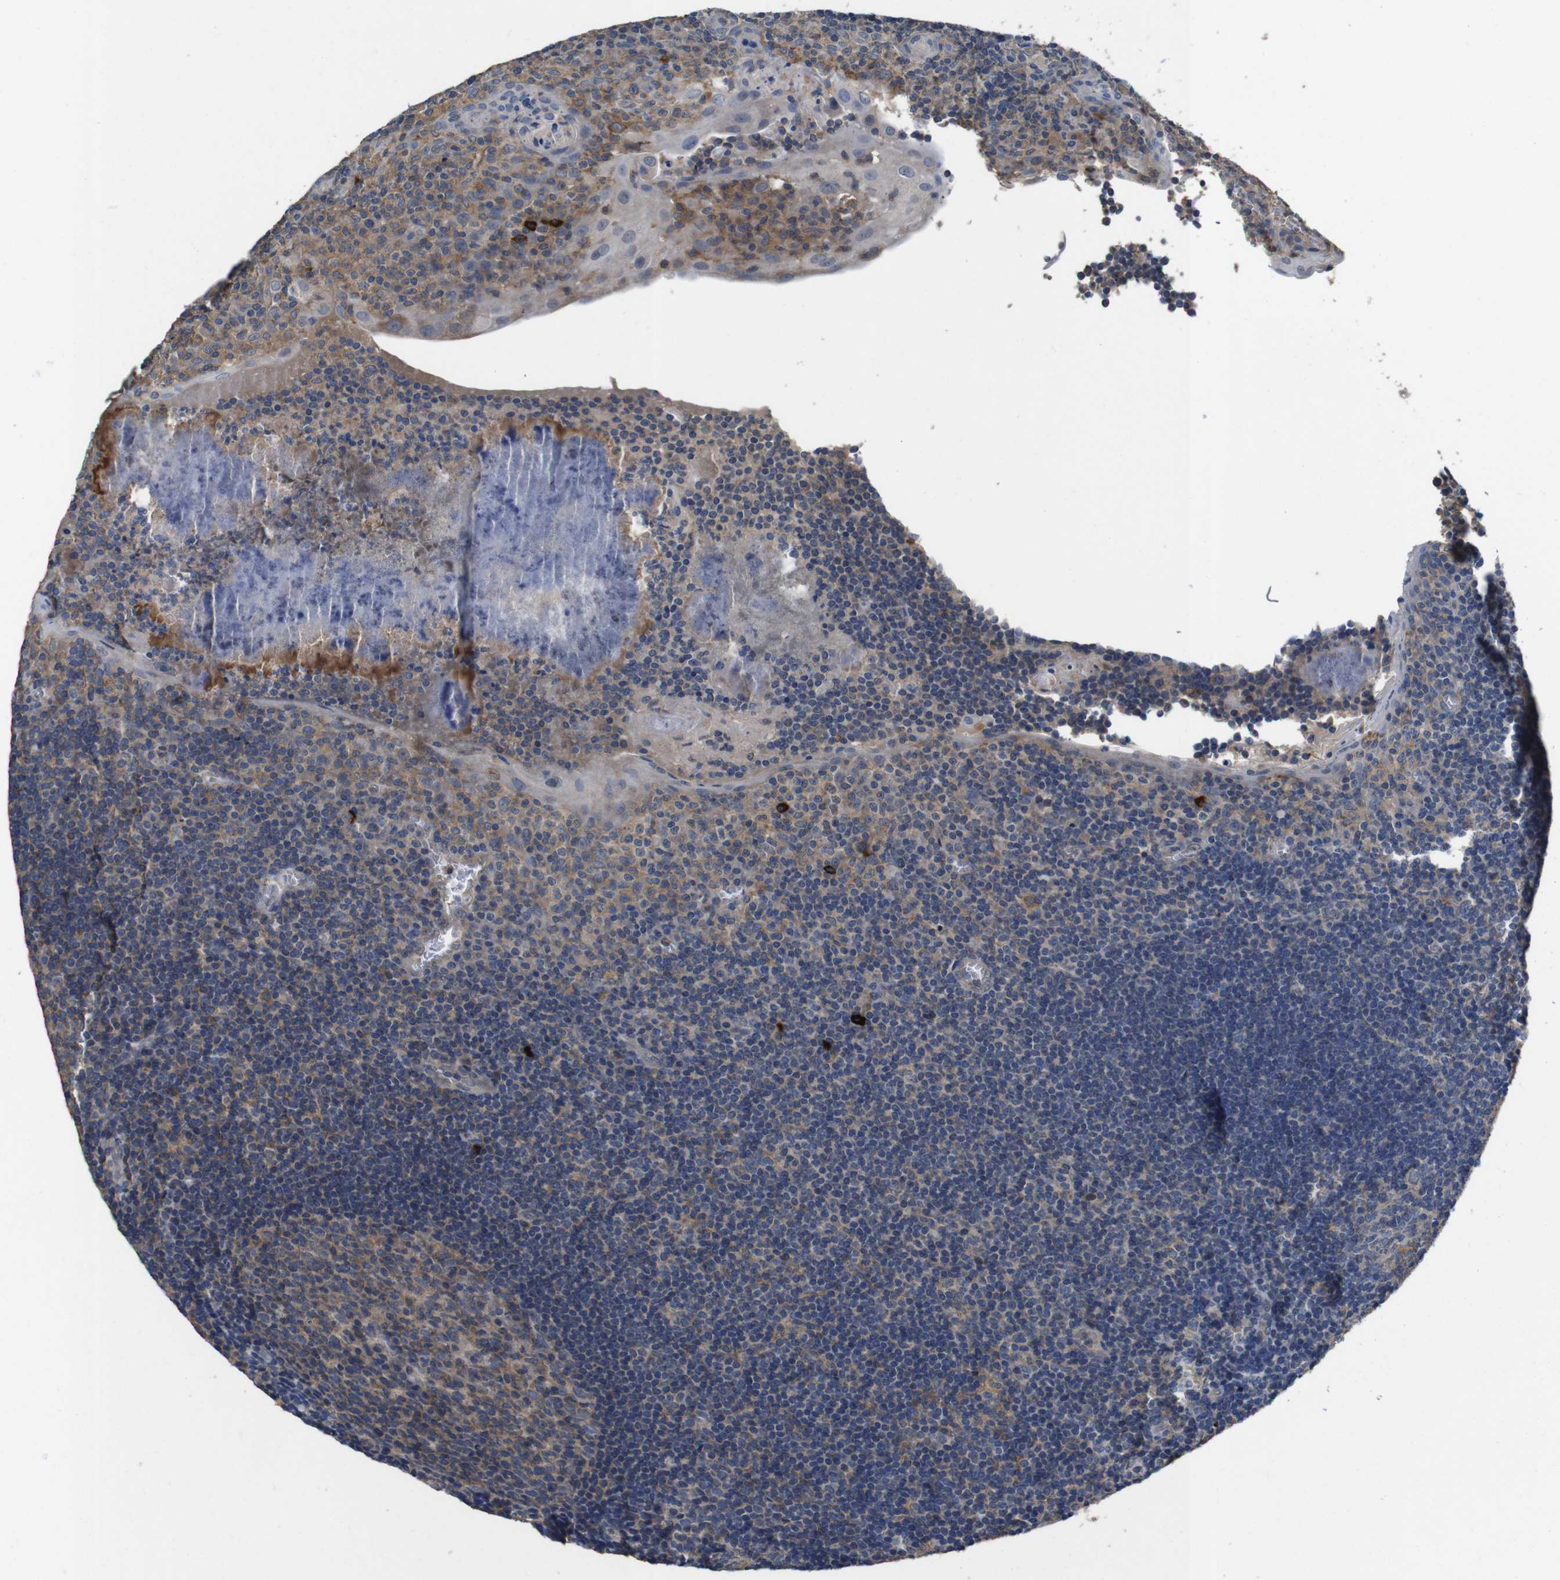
{"staining": {"intensity": "weak", "quantity": "25%-75%", "location": "cytoplasmic/membranous"}, "tissue": "tonsil", "cell_type": "Germinal center cells", "image_type": "normal", "snomed": [{"axis": "morphology", "description": "Normal tissue, NOS"}, {"axis": "topography", "description": "Tonsil"}], "caption": "This is a micrograph of IHC staining of normal tonsil, which shows weak positivity in the cytoplasmic/membranous of germinal center cells.", "gene": "GLIPR1", "patient": {"sex": "male", "age": 37}}